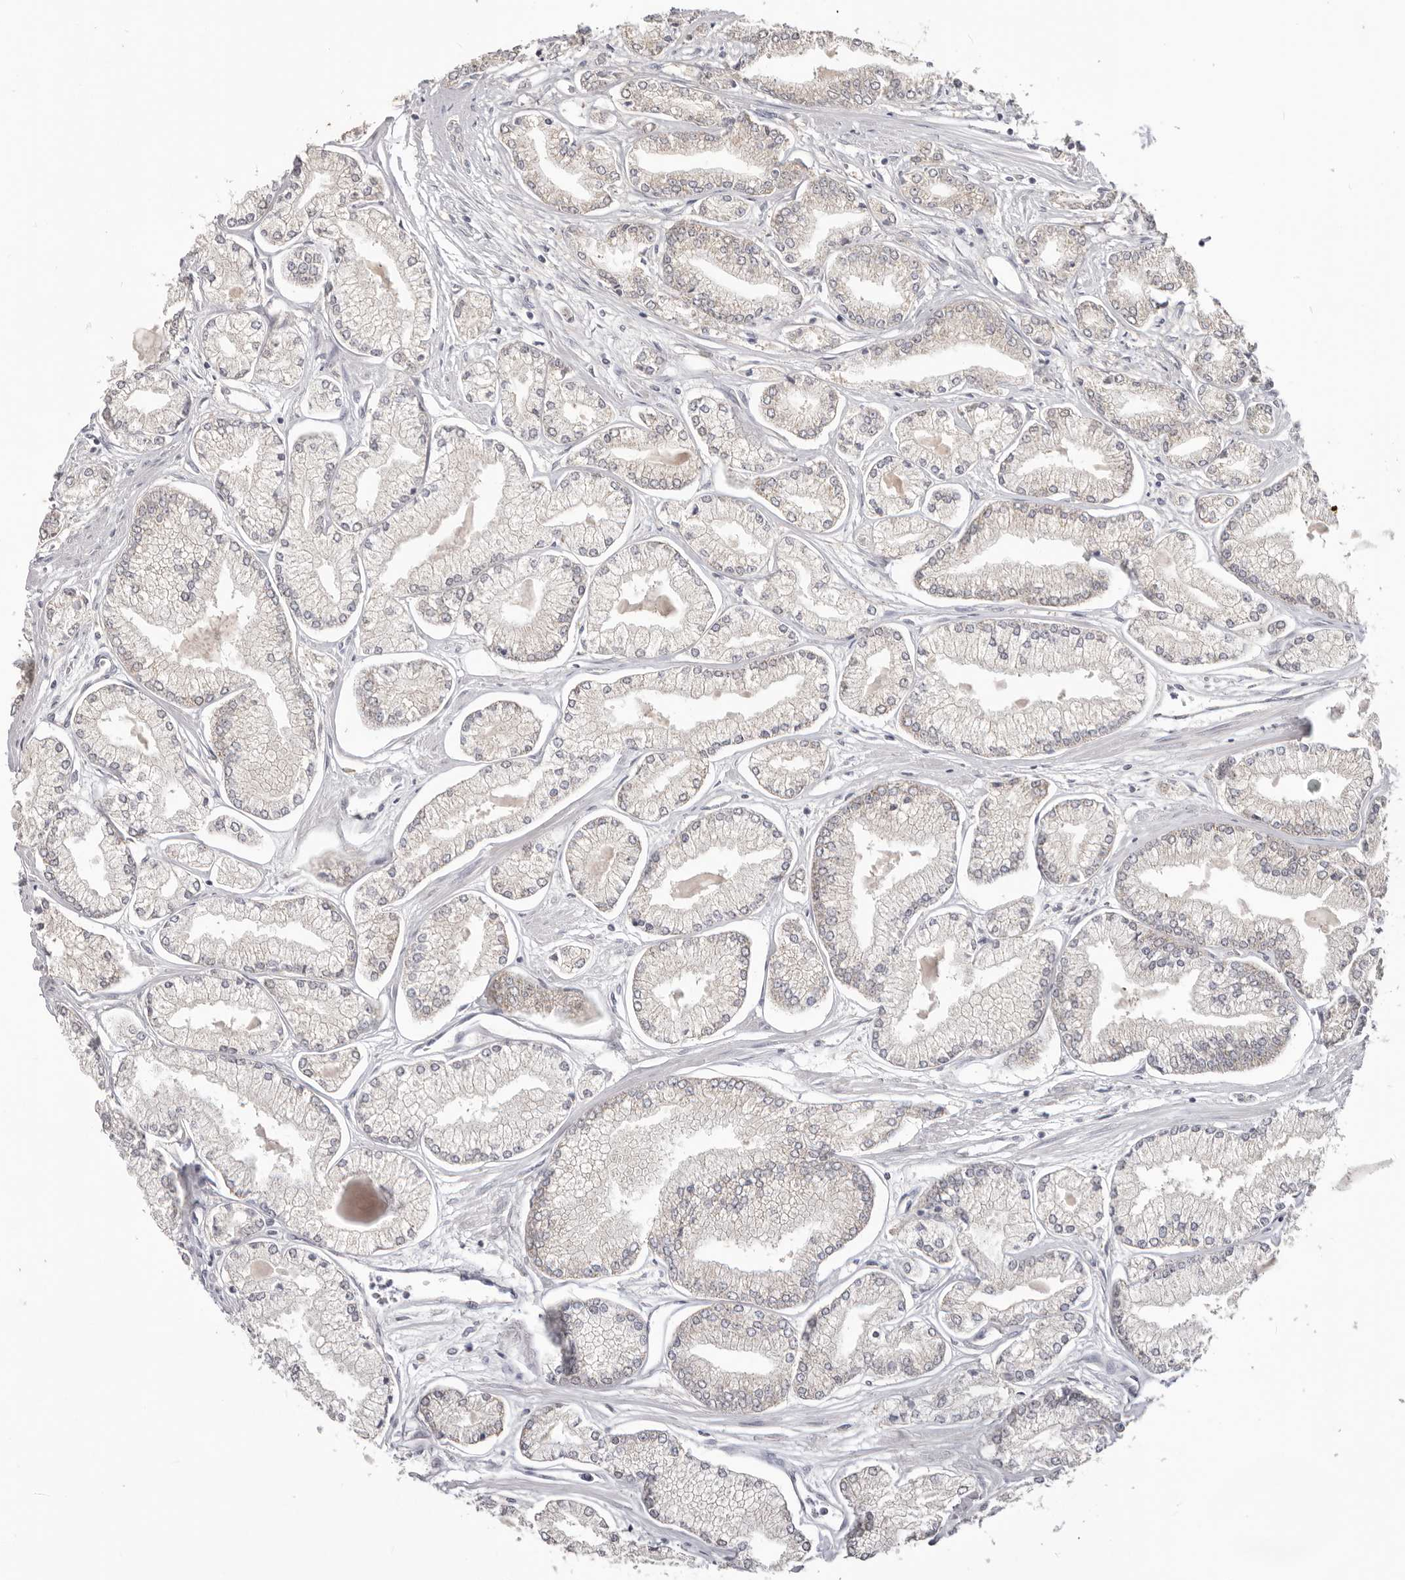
{"staining": {"intensity": "negative", "quantity": "none", "location": "none"}, "tissue": "prostate cancer", "cell_type": "Tumor cells", "image_type": "cancer", "snomed": [{"axis": "morphology", "description": "Adenocarcinoma, Low grade"}, {"axis": "topography", "description": "Prostate"}], "caption": "IHC photomicrograph of prostate low-grade adenocarcinoma stained for a protein (brown), which demonstrates no positivity in tumor cells.", "gene": "WDR77", "patient": {"sex": "male", "age": 52}}